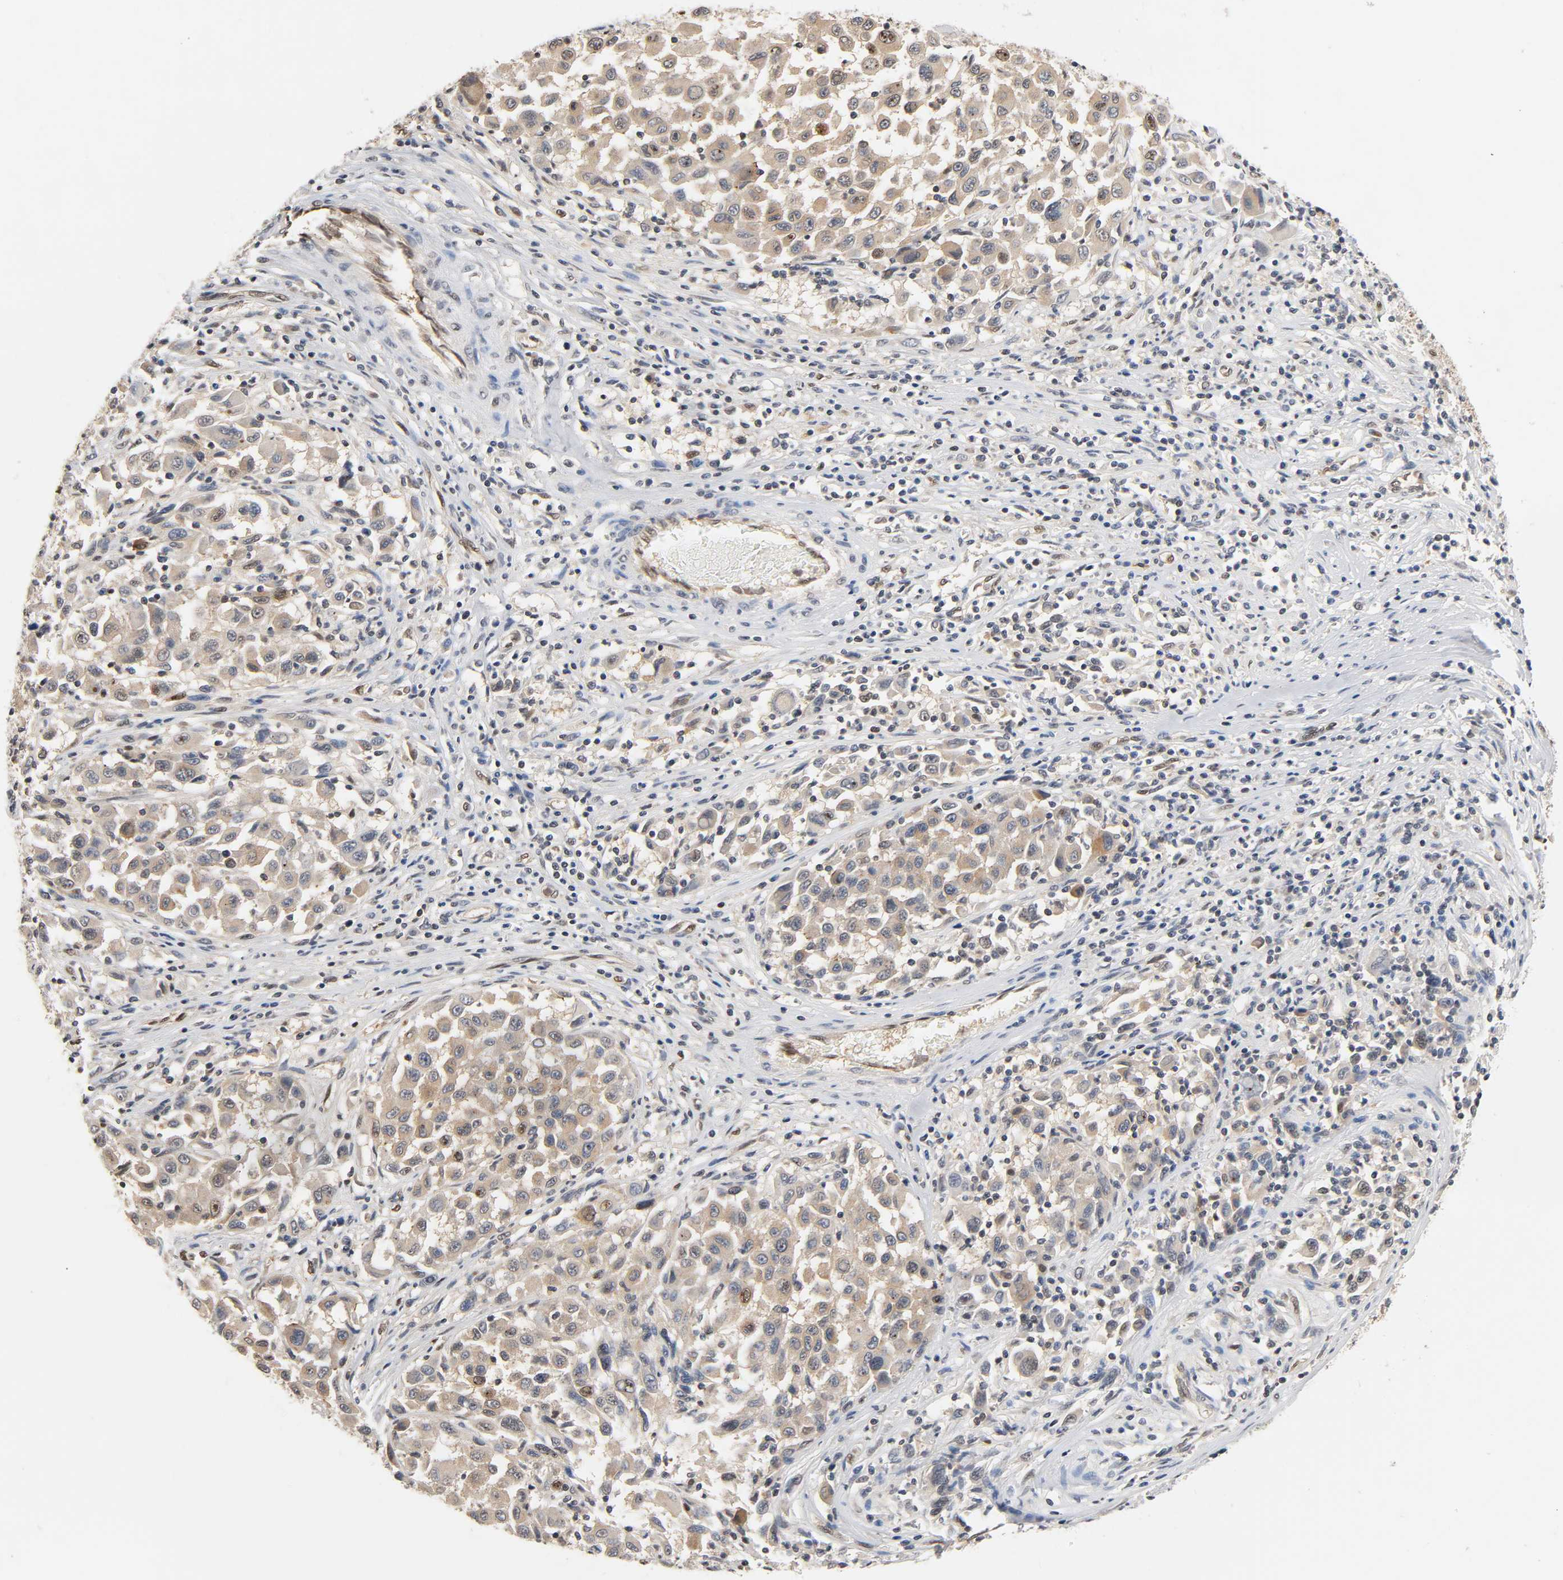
{"staining": {"intensity": "moderate", "quantity": "<25%", "location": "nuclear"}, "tissue": "melanoma", "cell_type": "Tumor cells", "image_type": "cancer", "snomed": [{"axis": "morphology", "description": "Malignant melanoma, Metastatic site"}, {"axis": "topography", "description": "Lymph node"}], "caption": "Immunohistochemical staining of melanoma shows low levels of moderate nuclear staining in approximately <25% of tumor cells.", "gene": "UBC", "patient": {"sex": "male", "age": 61}}